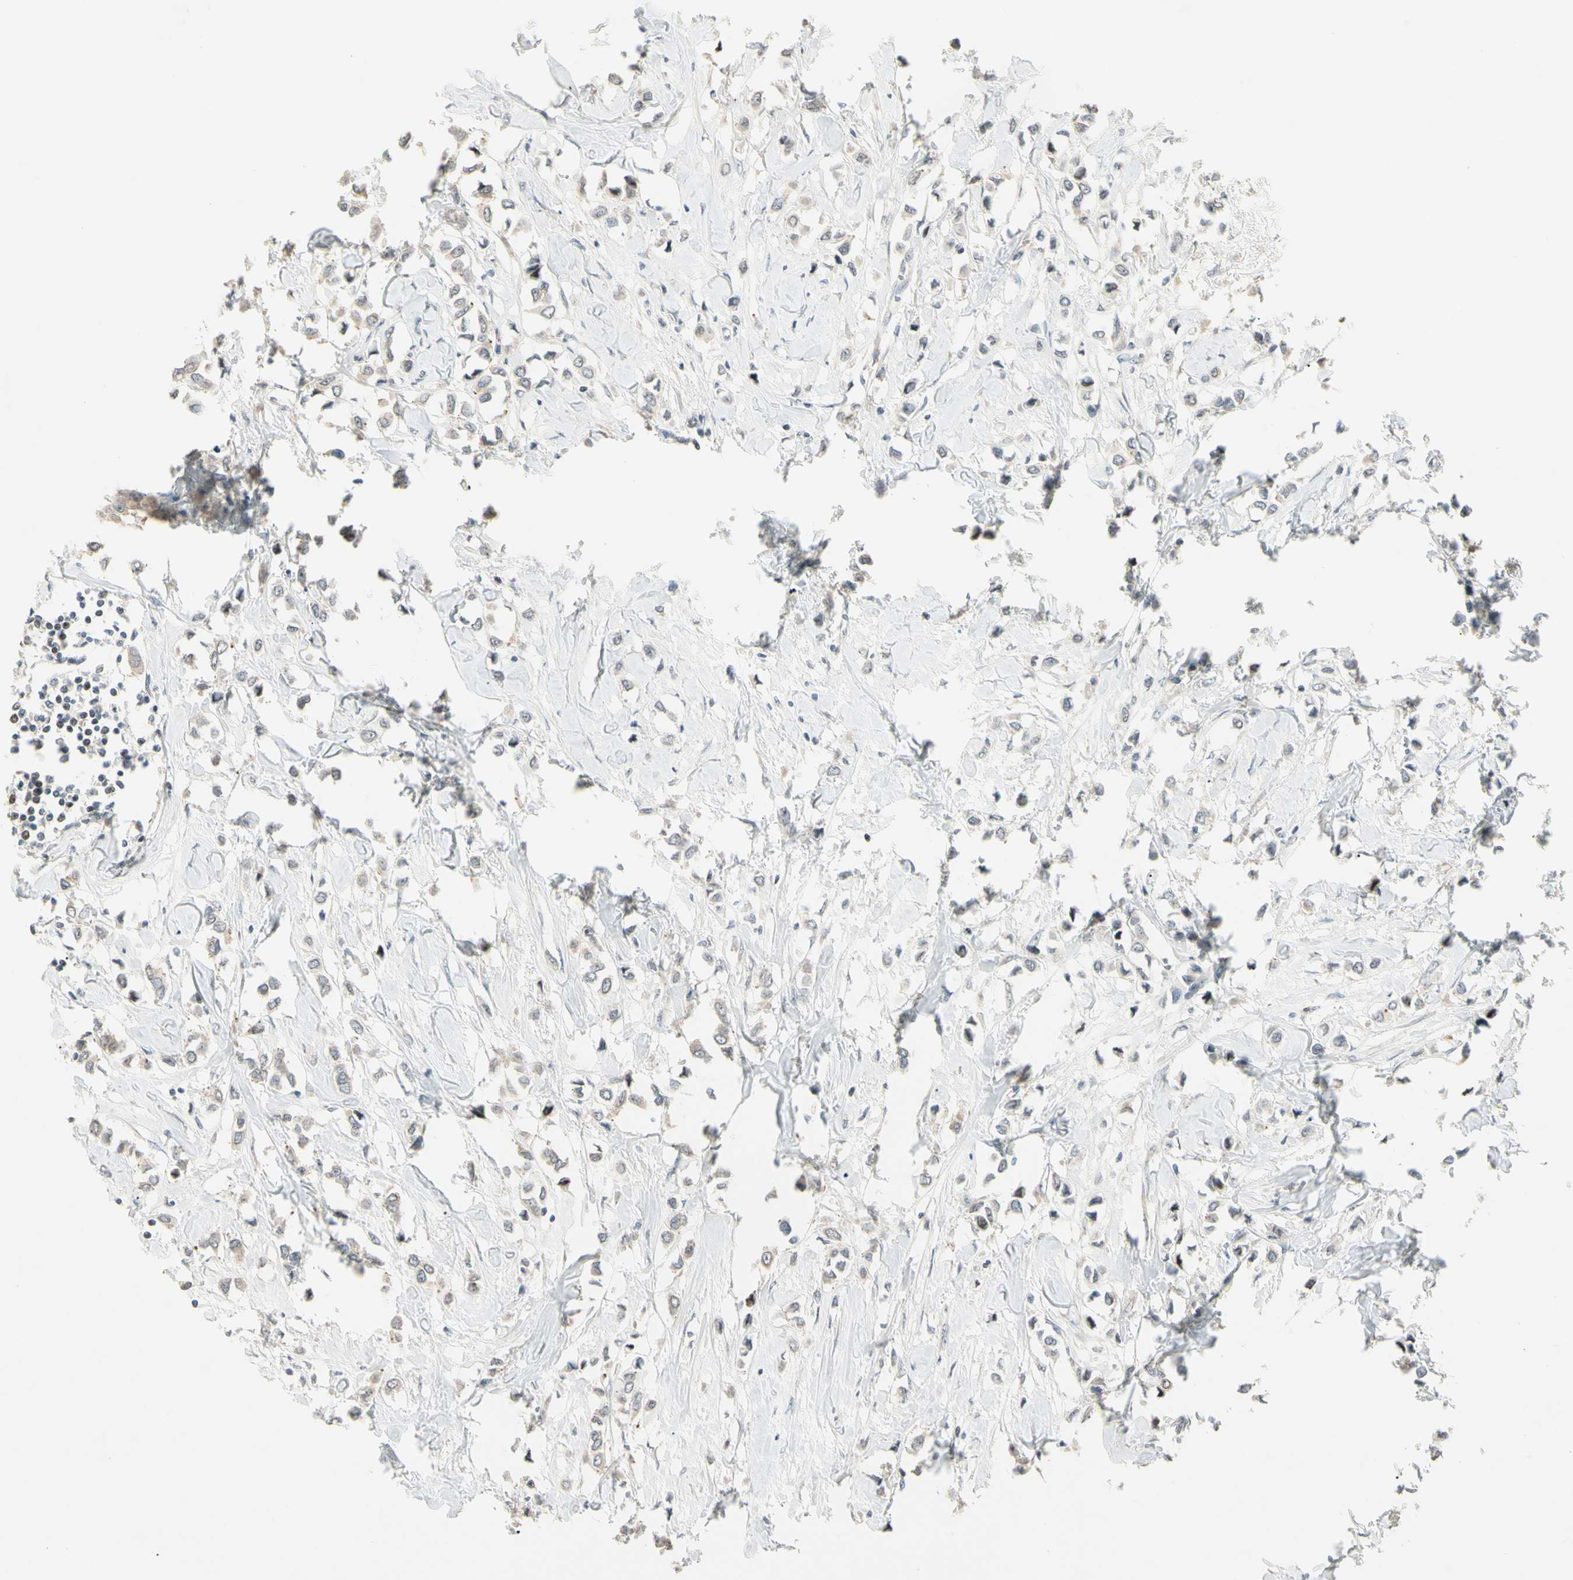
{"staining": {"intensity": "weak", "quantity": "<25%", "location": "cytoplasmic/membranous"}, "tissue": "breast cancer", "cell_type": "Tumor cells", "image_type": "cancer", "snomed": [{"axis": "morphology", "description": "Lobular carcinoma"}, {"axis": "topography", "description": "Breast"}], "caption": "High magnification brightfield microscopy of breast cancer stained with DAB (3,3'-diaminobenzidine) (brown) and counterstained with hematoxylin (blue): tumor cells show no significant expression. Brightfield microscopy of IHC stained with DAB (brown) and hematoxylin (blue), captured at high magnification.", "gene": "P3H2", "patient": {"sex": "female", "age": 51}}